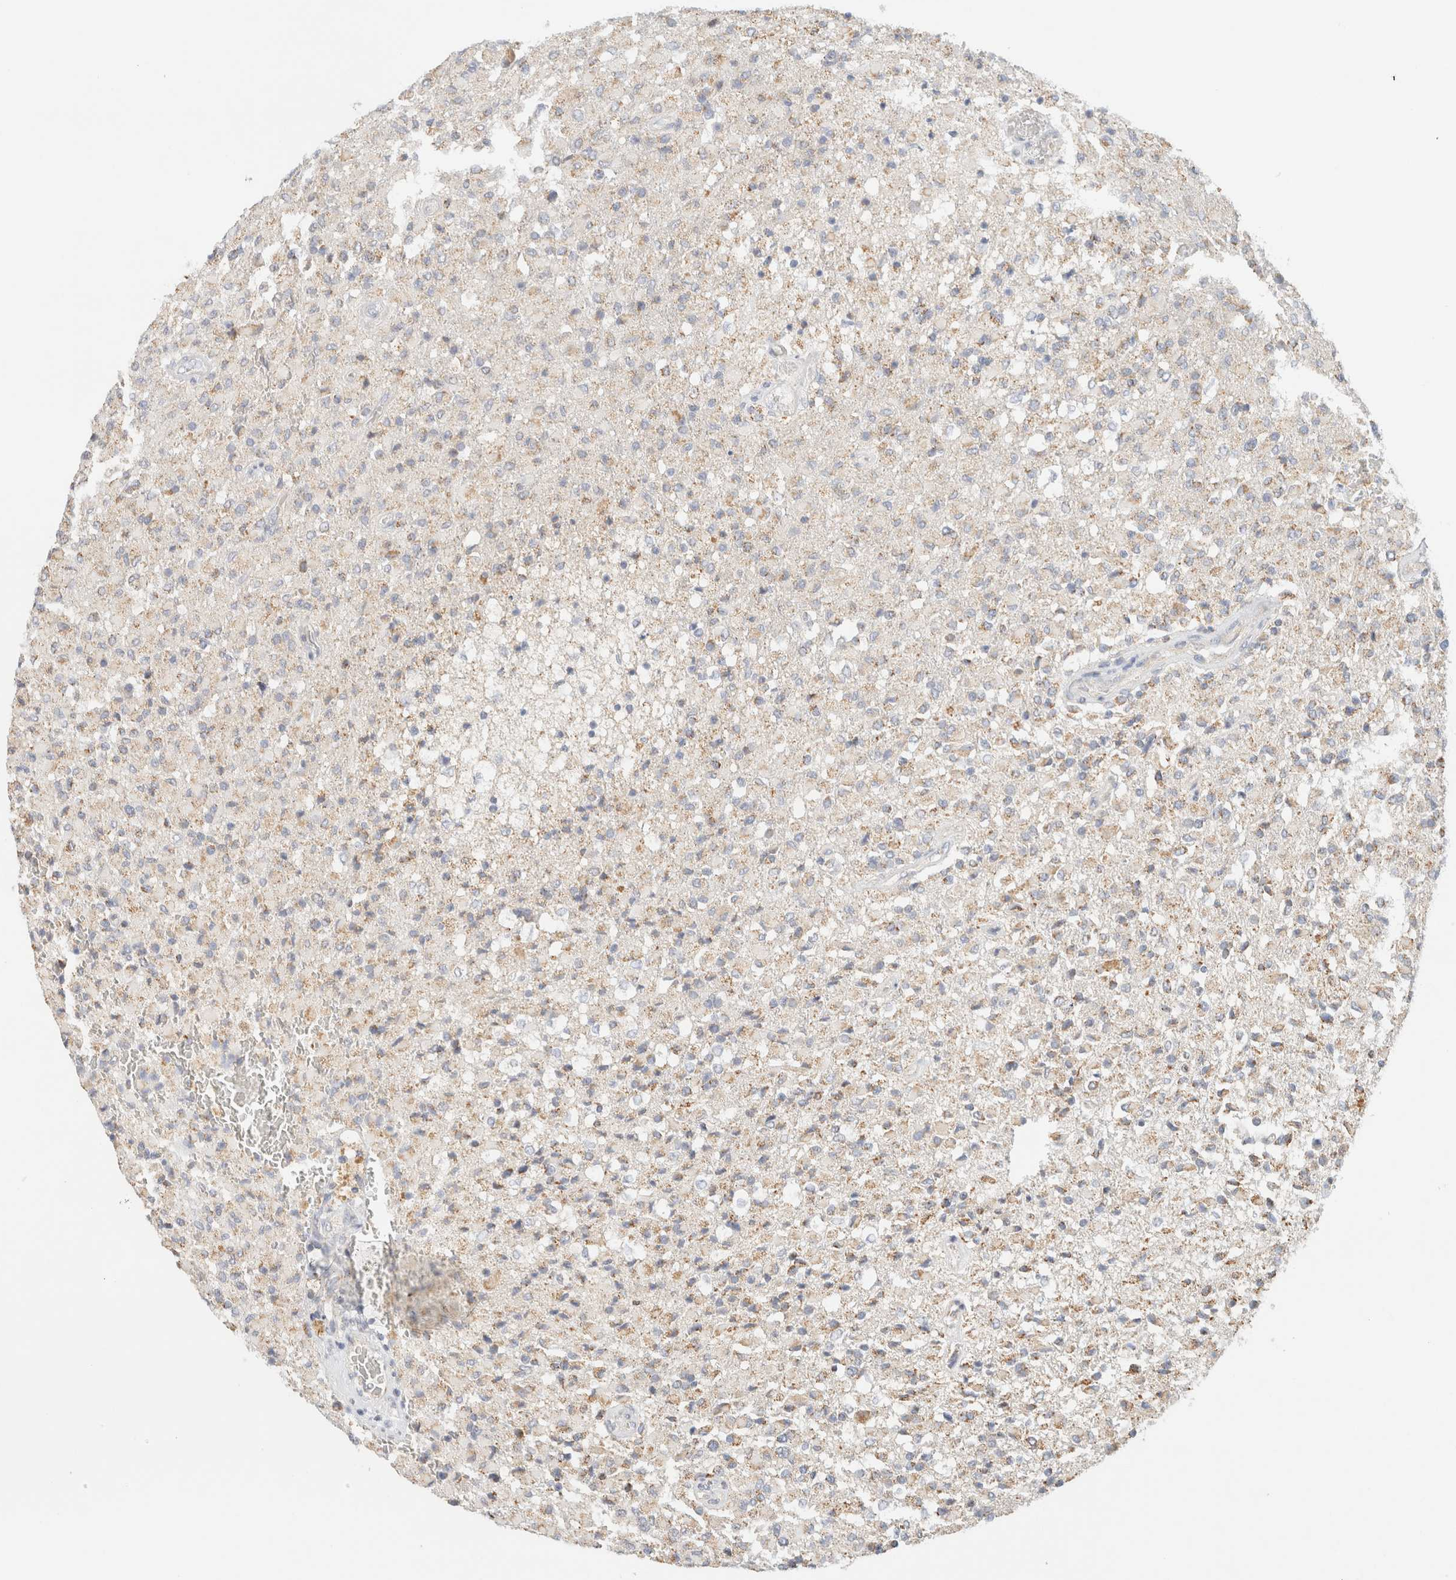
{"staining": {"intensity": "weak", "quantity": "25%-75%", "location": "cytoplasmic/membranous"}, "tissue": "glioma", "cell_type": "Tumor cells", "image_type": "cancer", "snomed": [{"axis": "morphology", "description": "Glioma, malignant, High grade"}, {"axis": "topography", "description": "Brain"}], "caption": "IHC image of glioma stained for a protein (brown), which reveals low levels of weak cytoplasmic/membranous positivity in approximately 25%-75% of tumor cells.", "gene": "HDHD3", "patient": {"sex": "male", "age": 71}}